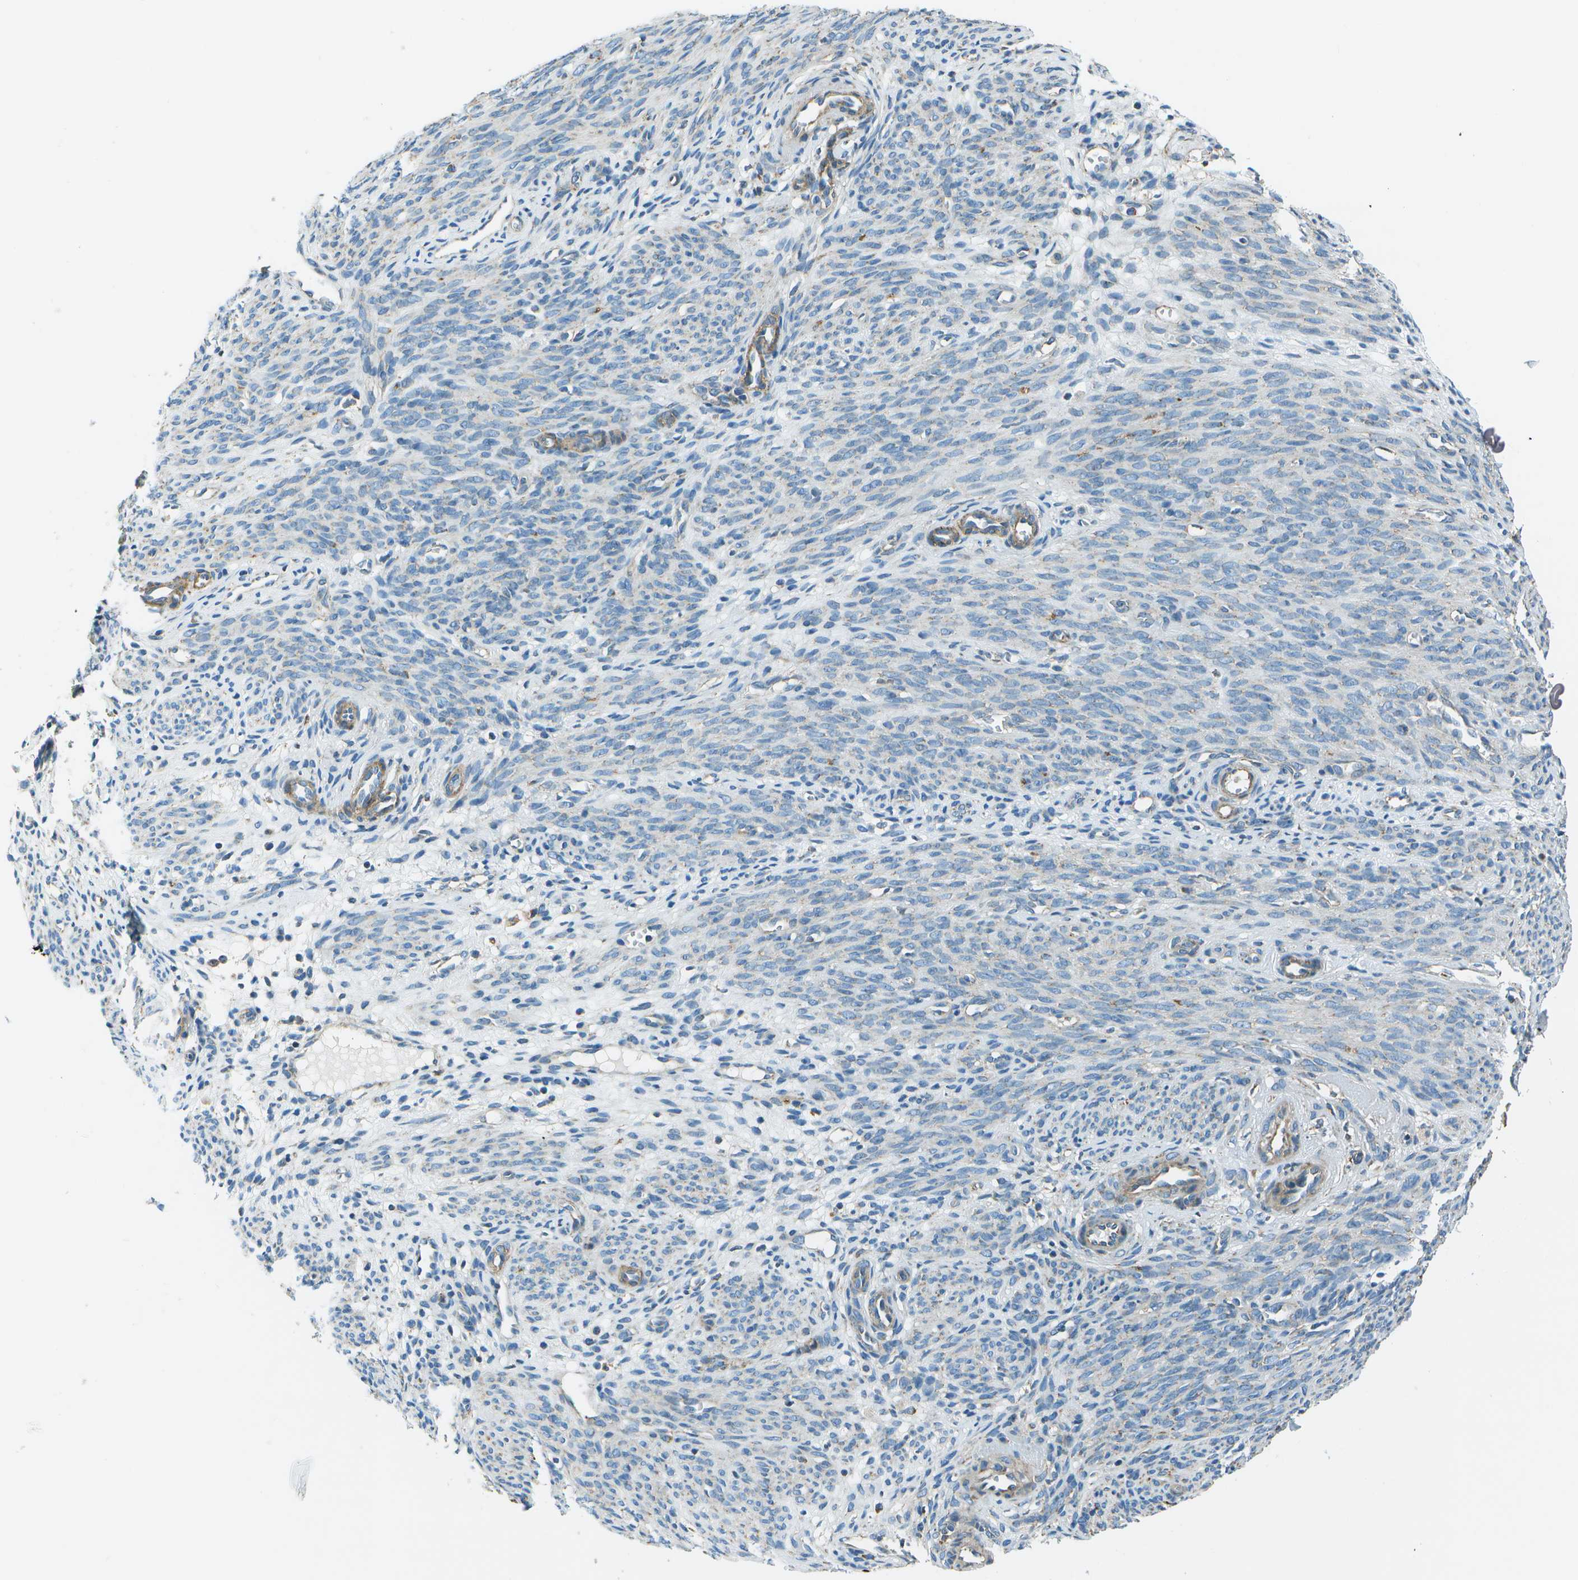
{"staining": {"intensity": "negative", "quantity": "none", "location": "none"}, "tissue": "endometrium", "cell_type": "Cells in endometrial stroma", "image_type": "normal", "snomed": [{"axis": "morphology", "description": "Normal tissue, NOS"}, {"axis": "morphology", "description": "Adenocarcinoma, NOS"}, {"axis": "topography", "description": "Endometrium"}, {"axis": "topography", "description": "Ovary"}], "caption": "A high-resolution micrograph shows immunohistochemistry staining of normal endometrium, which displays no significant expression in cells in endometrial stroma.", "gene": "TMEM51", "patient": {"sex": "female", "age": 68}}